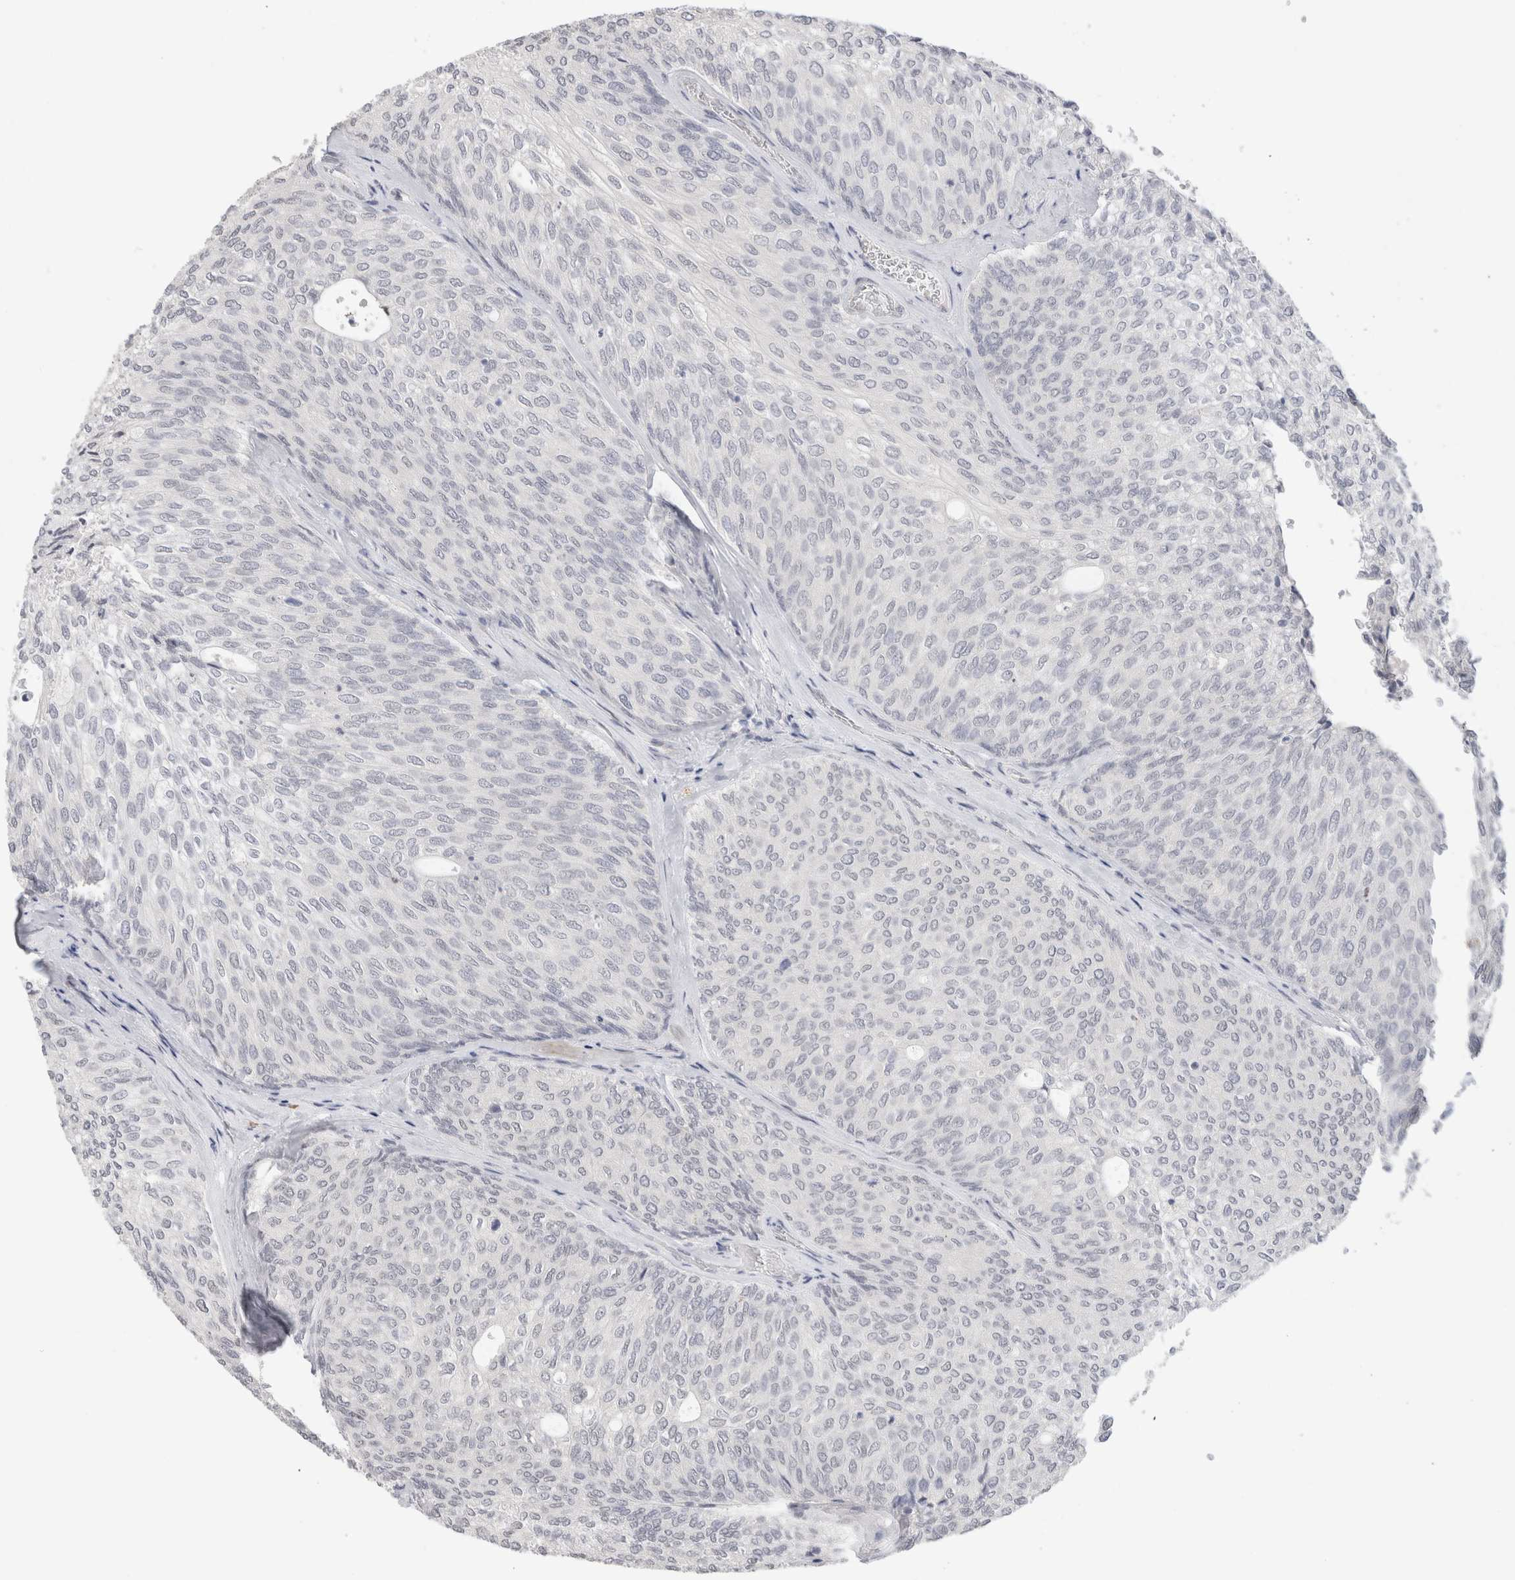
{"staining": {"intensity": "negative", "quantity": "none", "location": "none"}, "tissue": "urothelial cancer", "cell_type": "Tumor cells", "image_type": "cancer", "snomed": [{"axis": "morphology", "description": "Urothelial carcinoma, Low grade"}, {"axis": "topography", "description": "Urinary bladder"}], "caption": "This is a micrograph of immunohistochemistry staining of low-grade urothelial carcinoma, which shows no staining in tumor cells.", "gene": "HDLBP", "patient": {"sex": "female", "age": 79}}